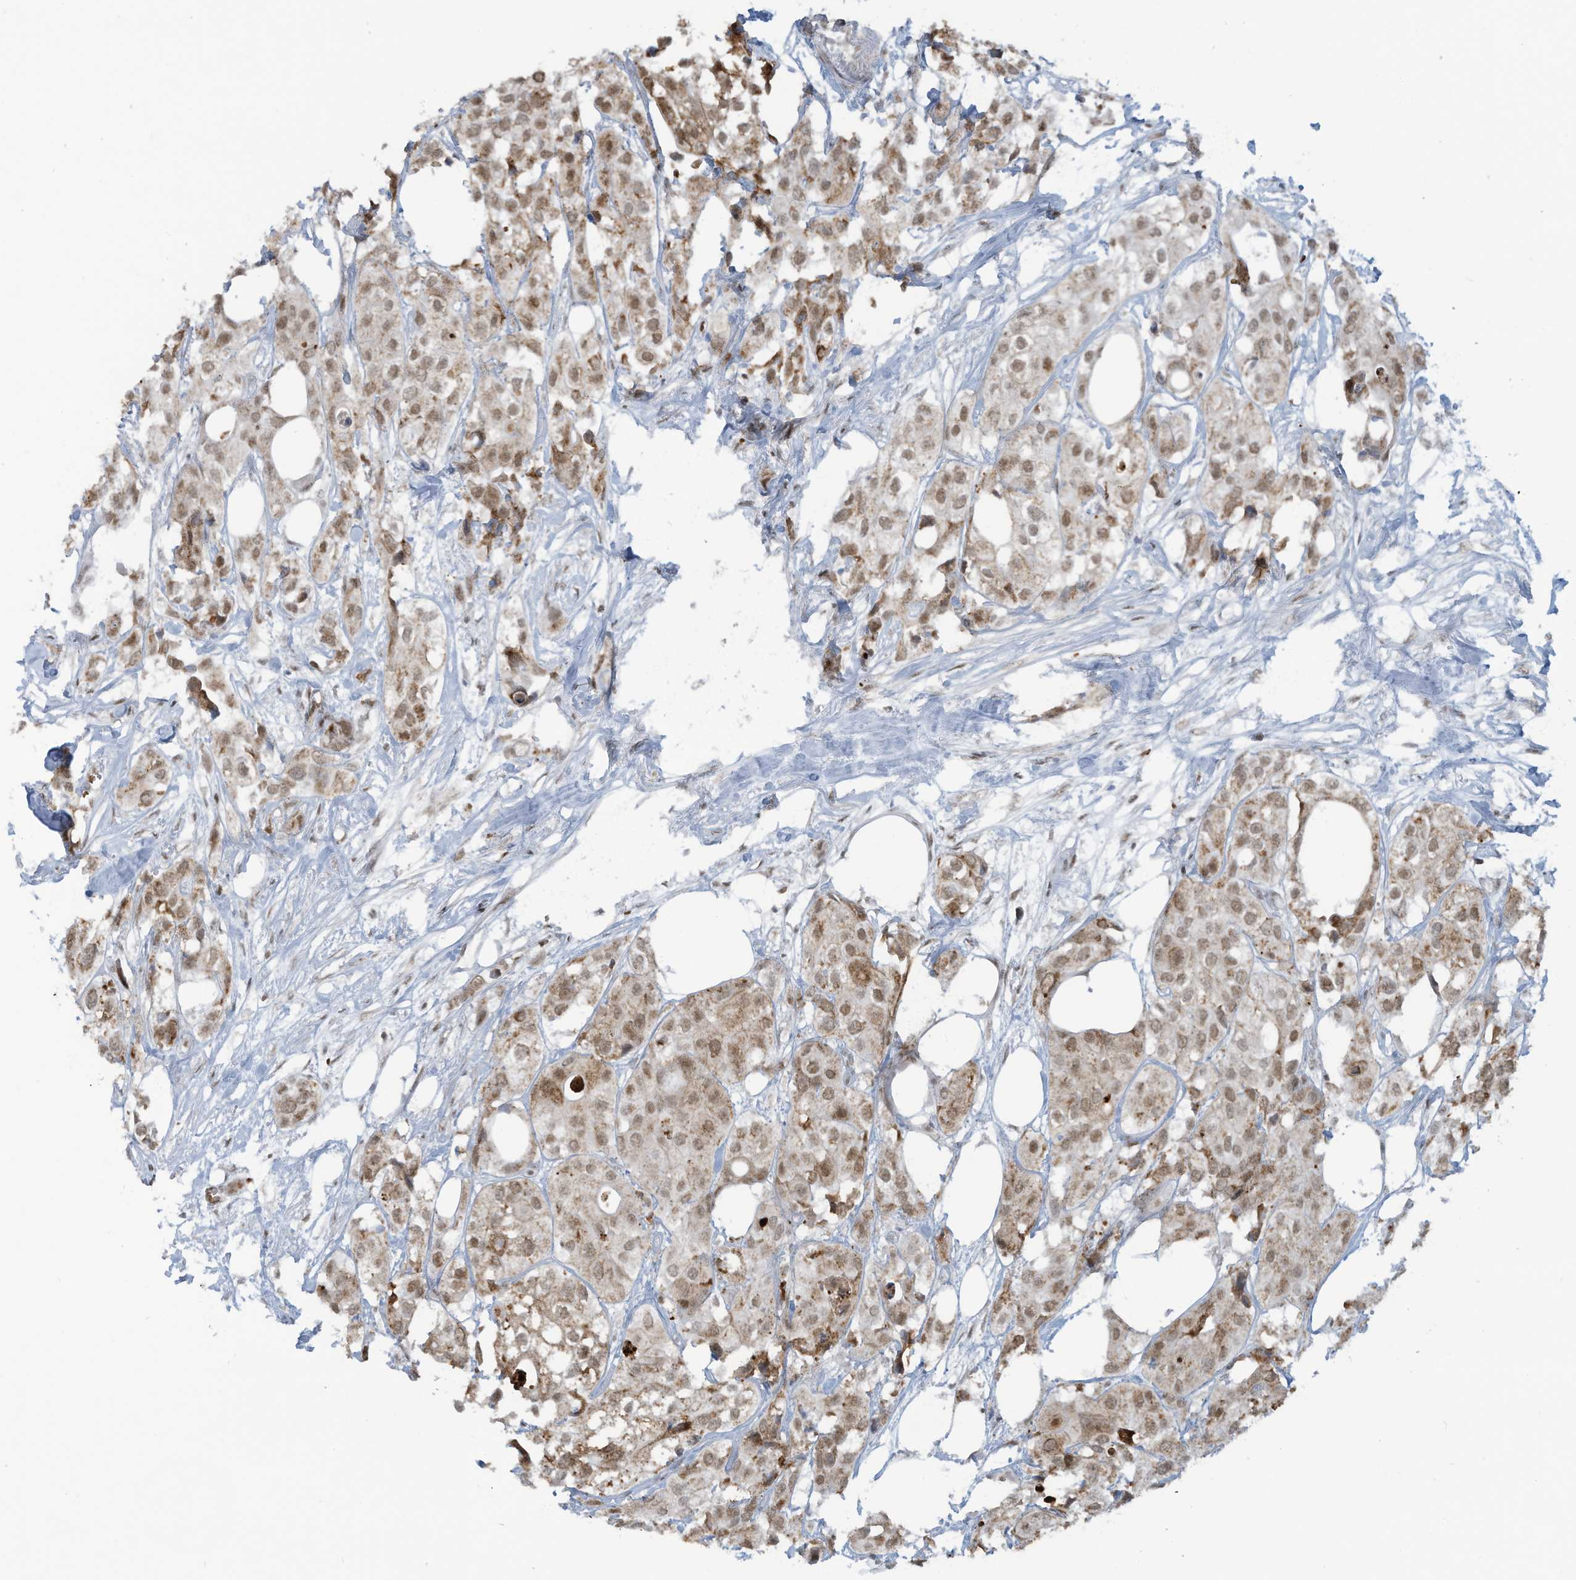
{"staining": {"intensity": "moderate", "quantity": ">75%", "location": "nuclear"}, "tissue": "urothelial cancer", "cell_type": "Tumor cells", "image_type": "cancer", "snomed": [{"axis": "morphology", "description": "Urothelial carcinoma, High grade"}, {"axis": "topography", "description": "Urinary bladder"}], "caption": "Urothelial carcinoma (high-grade) tissue displays moderate nuclear staining in about >75% of tumor cells, visualized by immunohistochemistry. (Brightfield microscopy of DAB IHC at high magnification).", "gene": "ECT2L", "patient": {"sex": "male", "age": 64}}